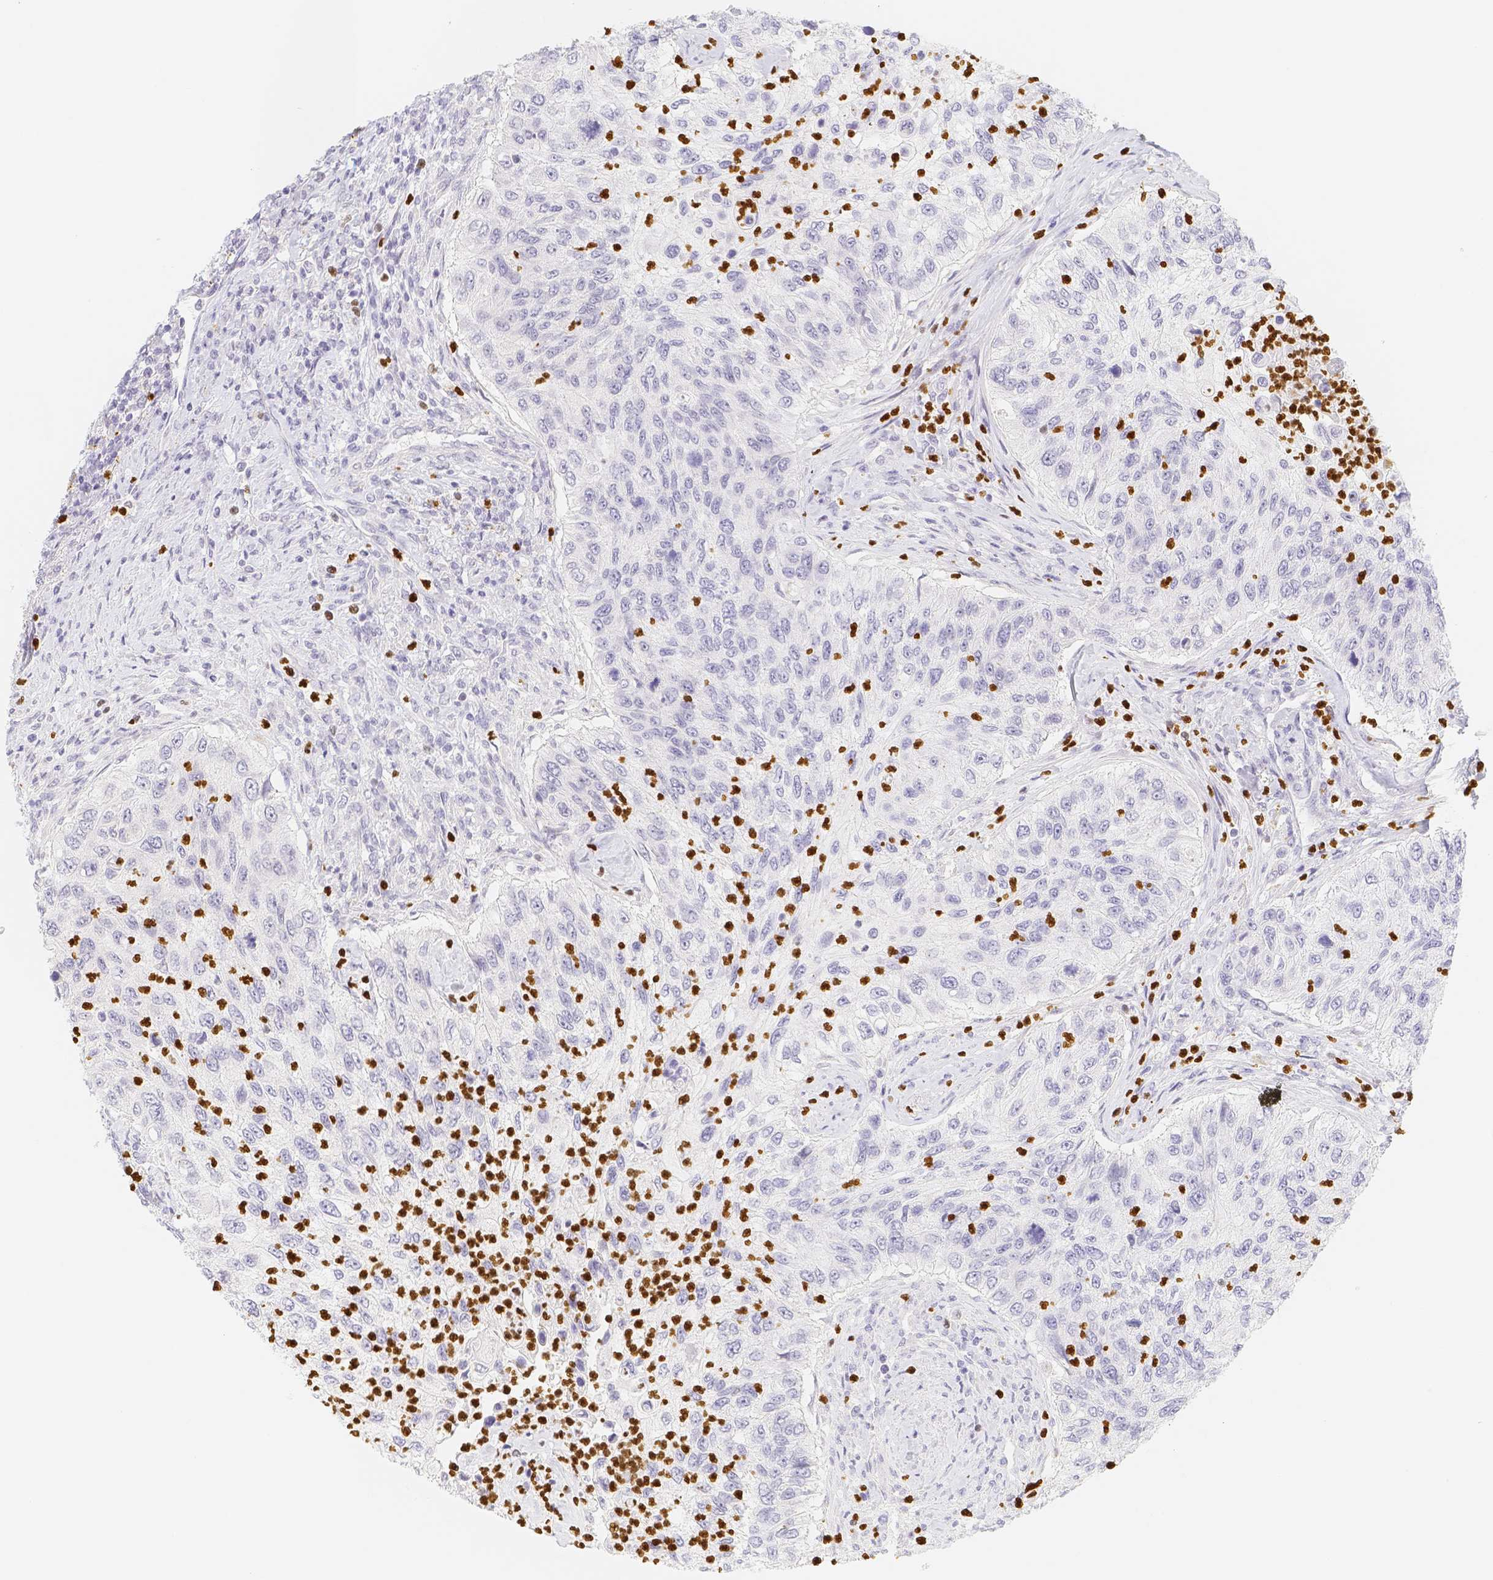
{"staining": {"intensity": "negative", "quantity": "none", "location": "none"}, "tissue": "urothelial cancer", "cell_type": "Tumor cells", "image_type": "cancer", "snomed": [{"axis": "morphology", "description": "Urothelial carcinoma, High grade"}, {"axis": "topography", "description": "Urinary bladder"}], "caption": "DAB (3,3'-diaminobenzidine) immunohistochemical staining of human urothelial cancer demonstrates no significant expression in tumor cells.", "gene": "PADI4", "patient": {"sex": "female", "age": 60}}